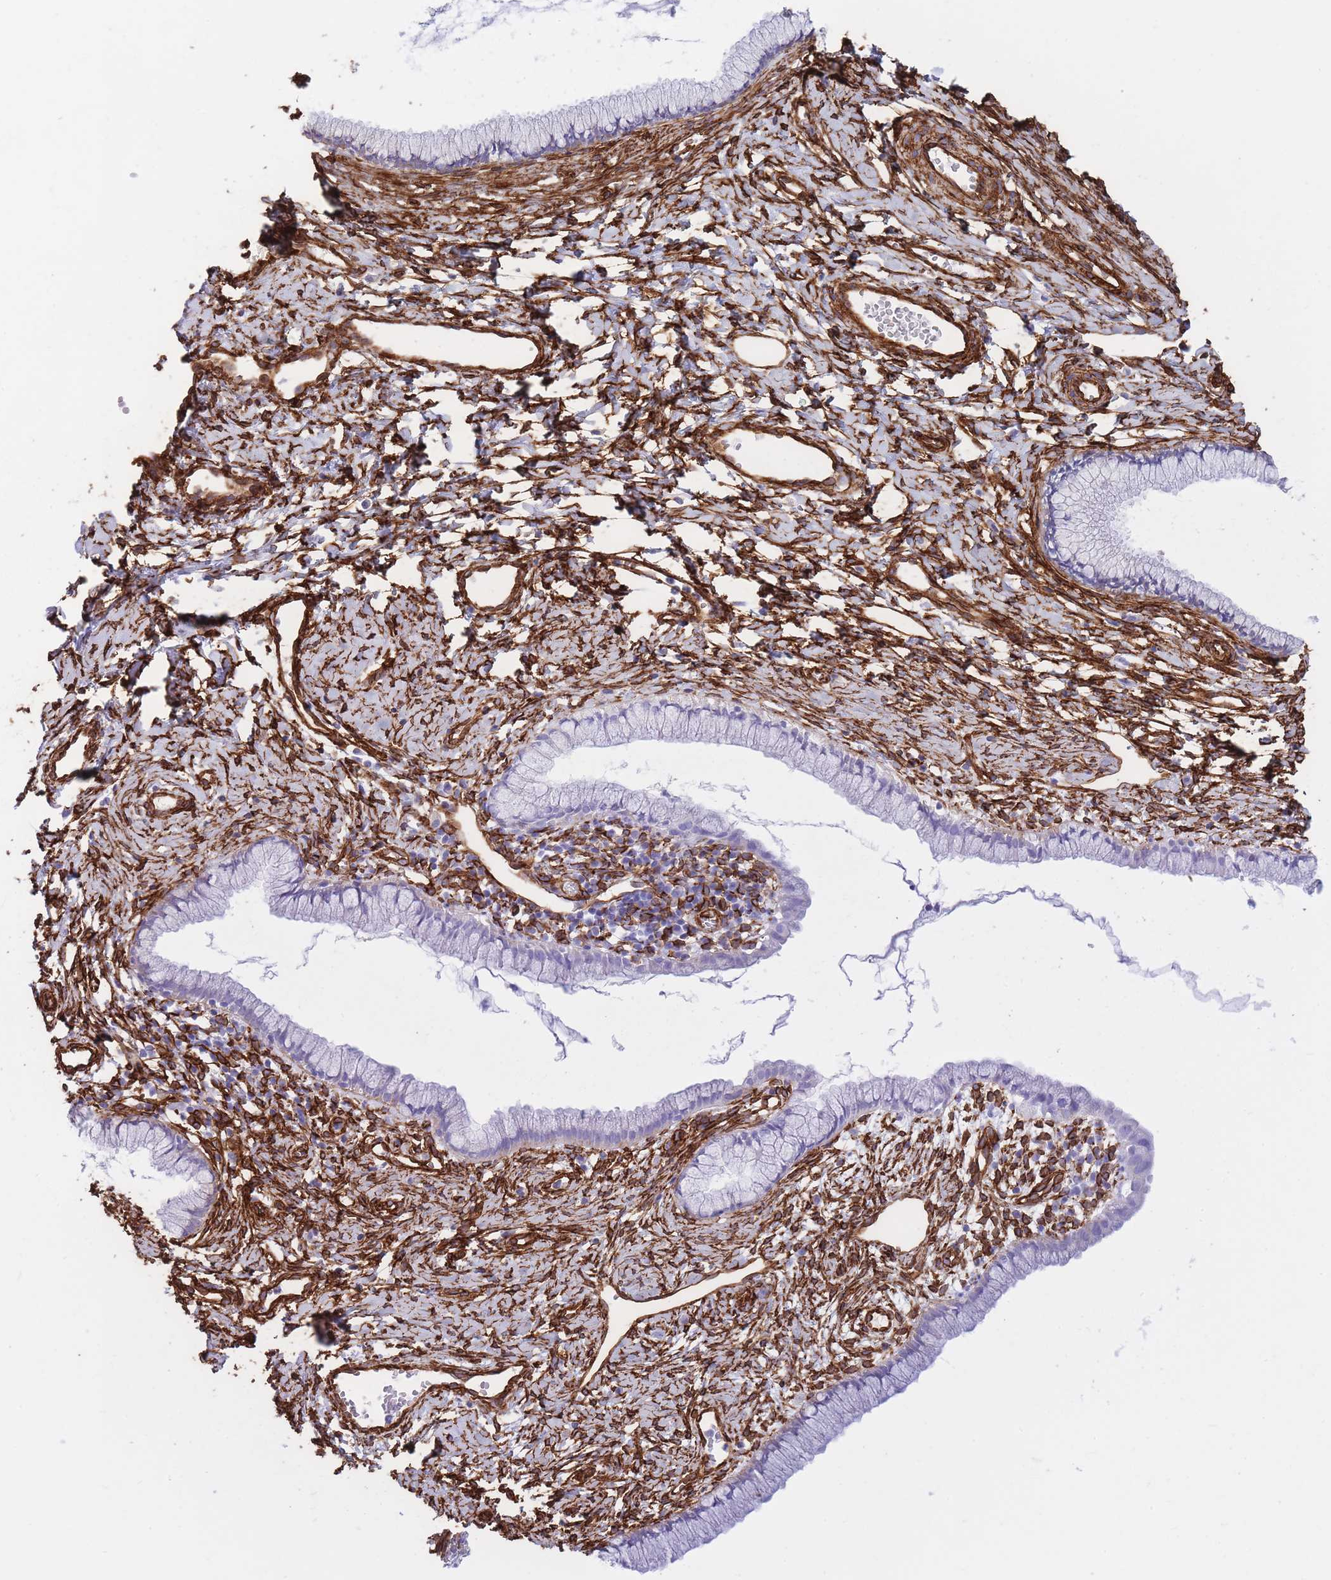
{"staining": {"intensity": "negative", "quantity": "none", "location": "none"}, "tissue": "cervix", "cell_type": "Glandular cells", "image_type": "normal", "snomed": [{"axis": "morphology", "description": "Normal tissue, NOS"}, {"axis": "topography", "description": "Cervix"}], "caption": "DAB (3,3'-diaminobenzidine) immunohistochemical staining of benign human cervix reveals no significant positivity in glandular cells. (Stains: DAB (3,3'-diaminobenzidine) IHC with hematoxylin counter stain, Microscopy: brightfield microscopy at high magnification).", "gene": "CAVIN1", "patient": {"sex": "female", "age": 40}}